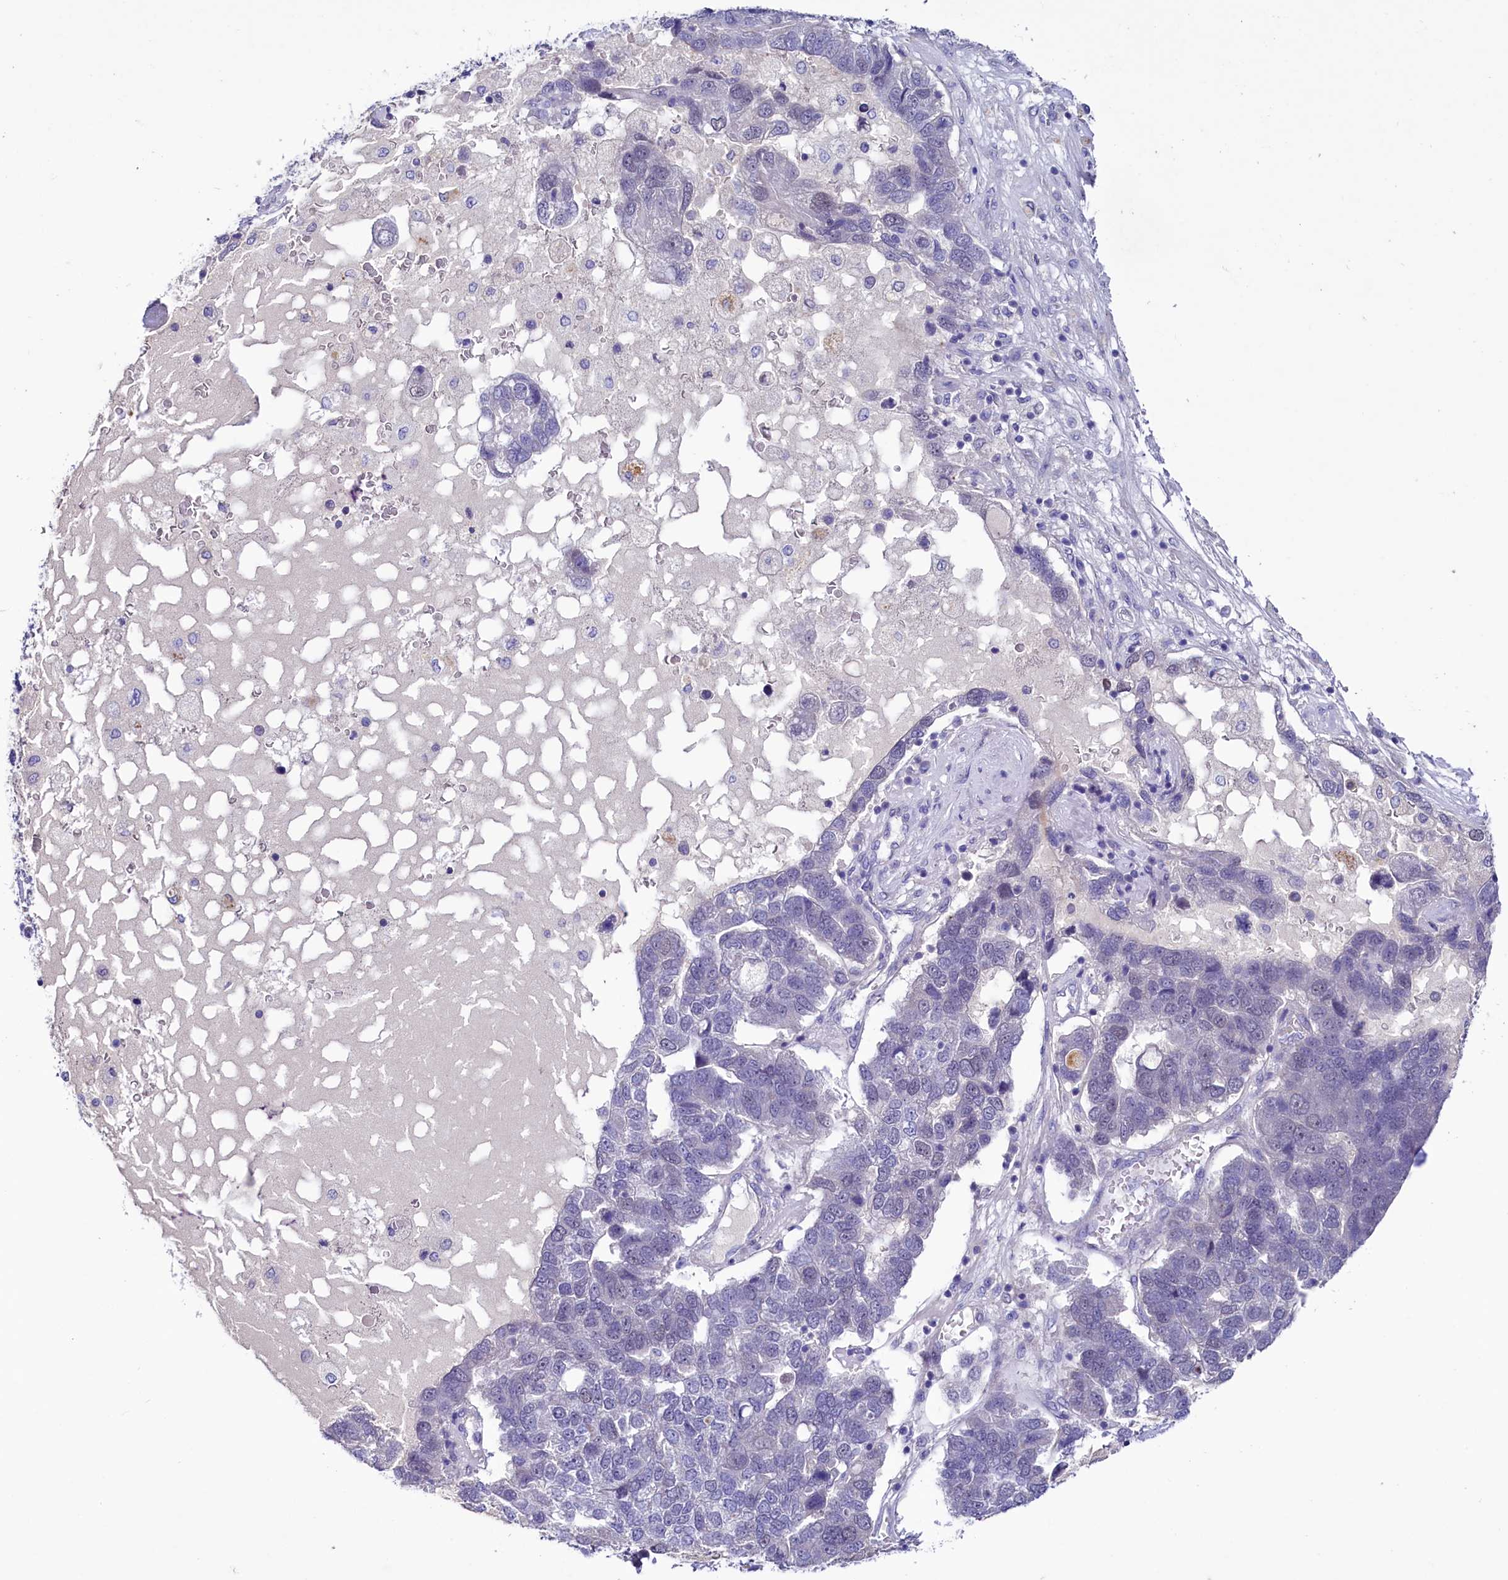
{"staining": {"intensity": "negative", "quantity": "none", "location": "none"}, "tissue": "pancreatic cancer", "cell_type": "Tumor cells", "image_type": "cancer", "snomed": [{"axis": "morphology", "description": "Adenocarcinoma, NOS"}, {"axis": "topography", "description": "Pancreas"}], "caption": "A high-resolution image shows immunohistochemistry (IHC) staining of pancreatic cancer (adenocarcinoma), which exhibits no significant staining in tumor cells.", "gene": "FAM111B", "patient": {"sex": "female", "age": 61}}